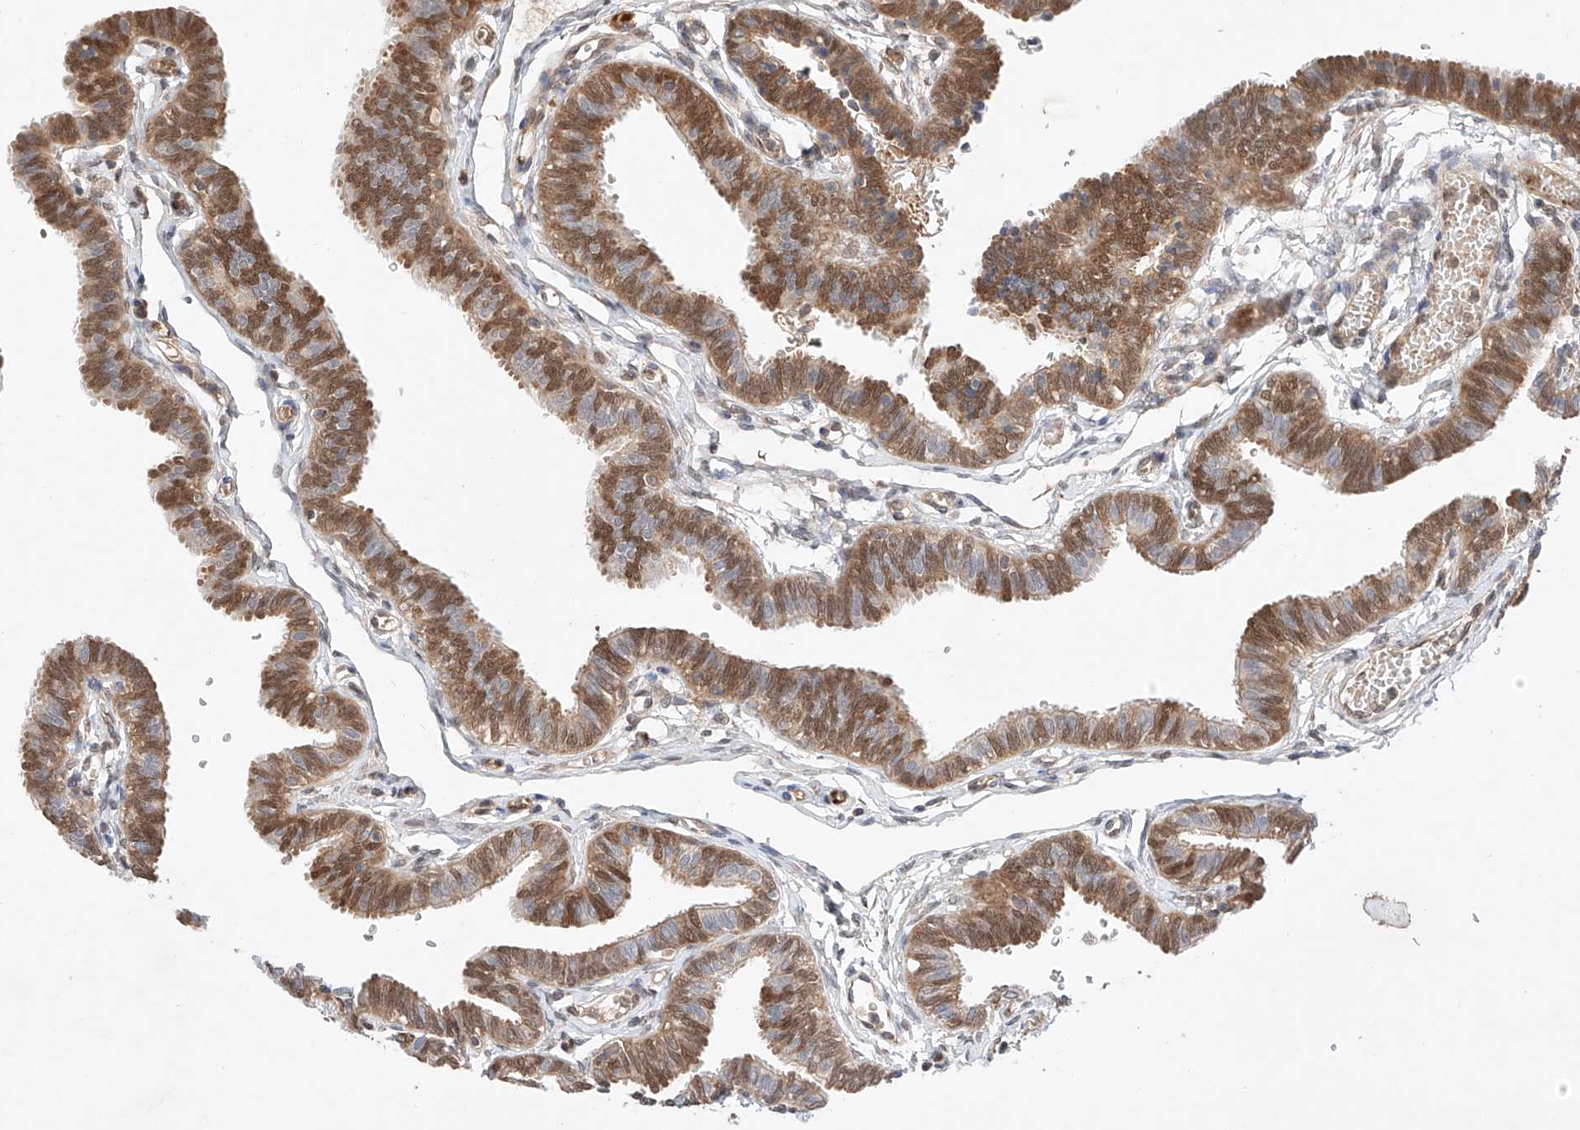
{"staining": {"intensity": "moderate", "quantity": "25%-75%", "location": "cytoplasmic/membranous,nuclear"}, "tissue": "fallopian tube", "cell_type": "Glandular cells", "image_type": "normal", "snomed": [{"axis": "morphology", "description": "Normal tissue, NOS"}, {"axis": "topography", "description": "Fallopian tube"}, {"axis": "topography", "description": "Ovary"}], "caption": "A micrograph of human fallopian tube stained for a protein demonstrates moderate cytoplasmic/membranous,nuclear brown staining in glandular cells.", "gene": "ZNF124", "patient": {"sex": "female", "age": 23}}